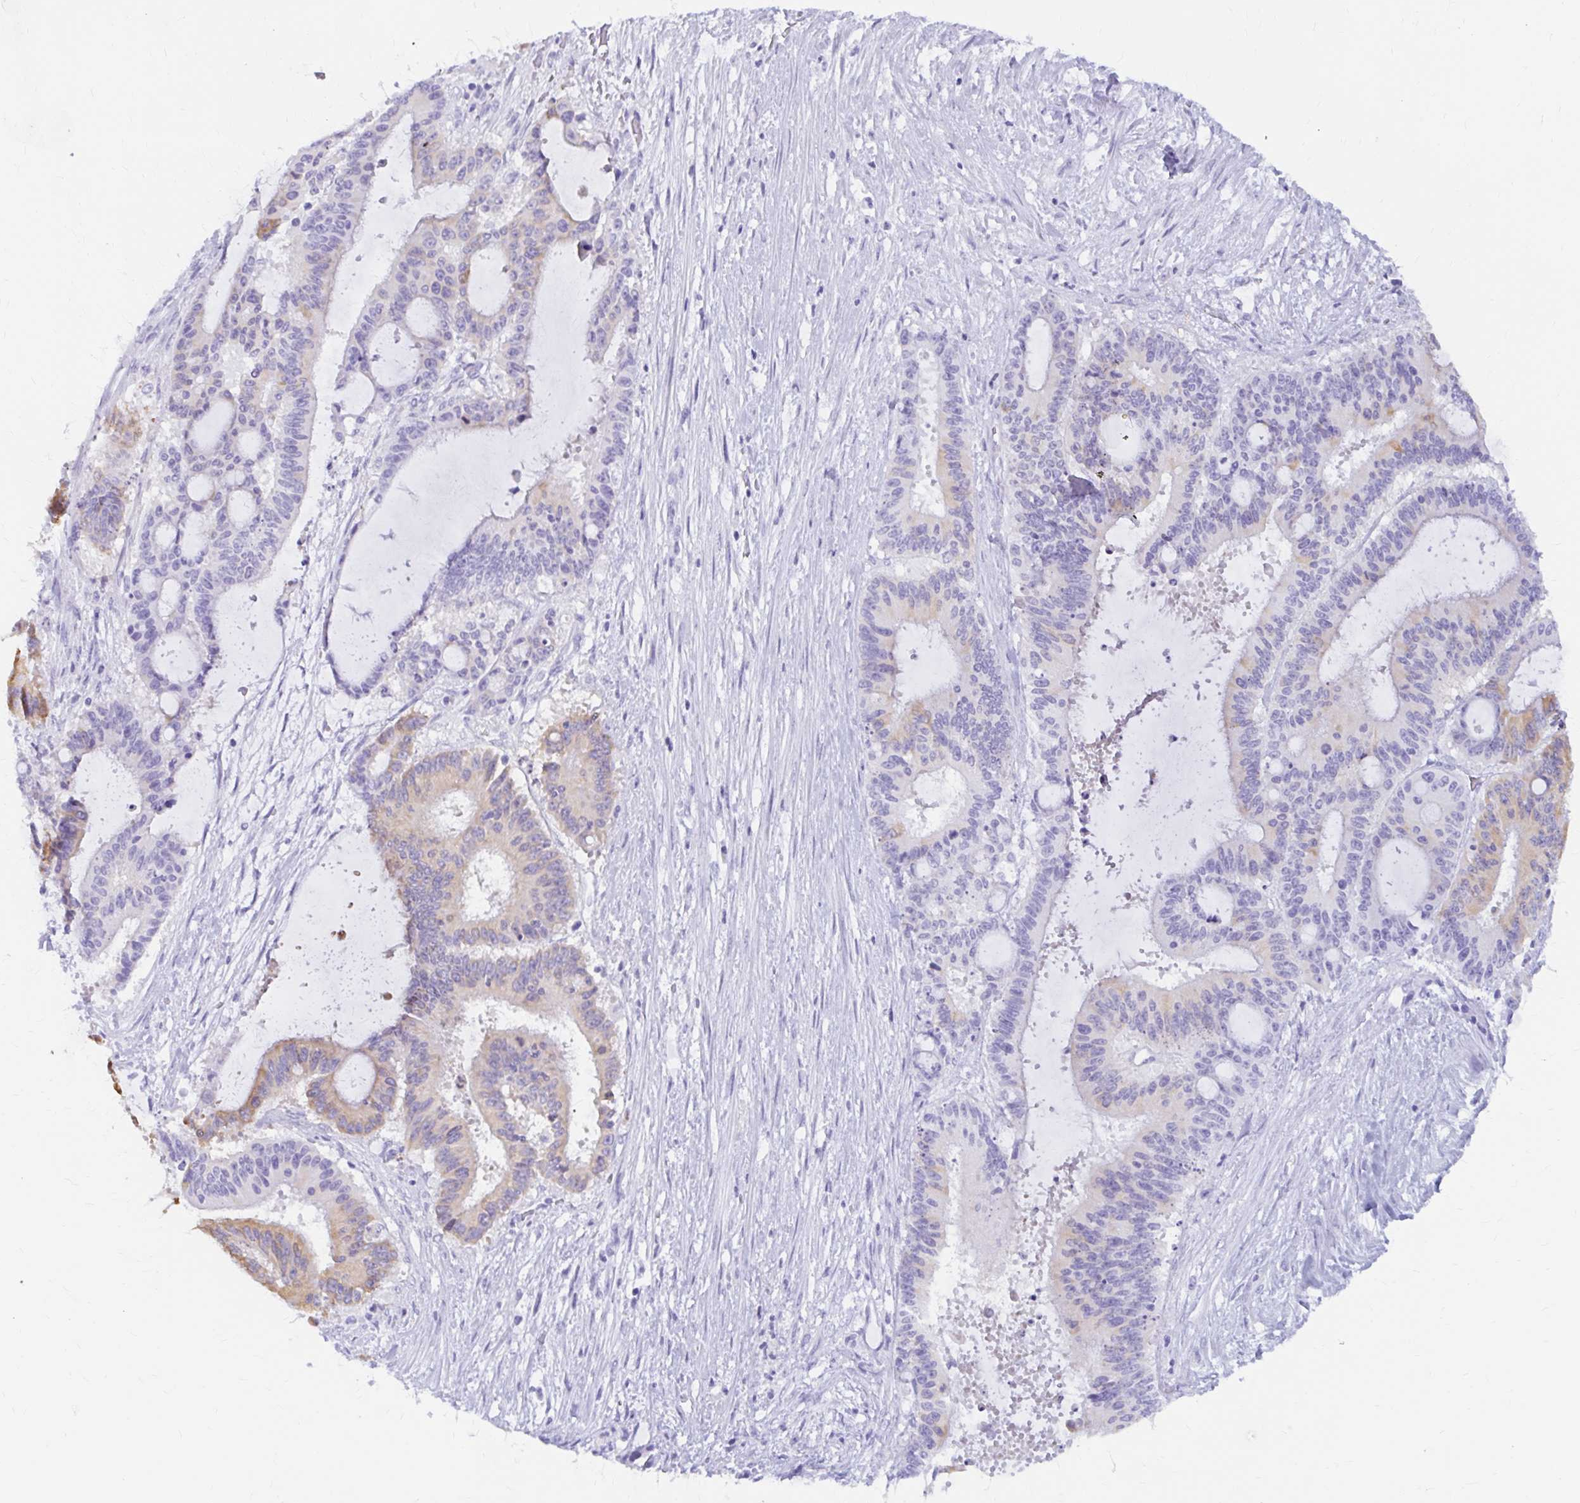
{"staining": {"intensity": "moderate", "quantity": "<25%", "location": "cytoplasmic/membranous"}, "tissue": "liver cancer", "cell_type": "Tumor cells", "image_type": "cancer", "snomed": [{"axis": "morphology", "description": "Normal tissue, NOS"}, {"axis": "morphology", "description": "Cholangiocarcinoma"}, {"axis": "topography", "description": "Liver"}, {"axis": "topography", "description": "Peripheral nerve tissue"}], "caption": "Immunohistochemistry (IHC) (DAB) staining of cholangiocarcinoma (liver) shows moderate cytoplasmic/membranous protein positivity in about <25% of tumor cells. (Stains: DAB in brown, nuclei in blue, Microscopy: brightfield microscopy at high magnification).", "gene": "NSG2", "patient": {"sex": "female", "age": 73}}